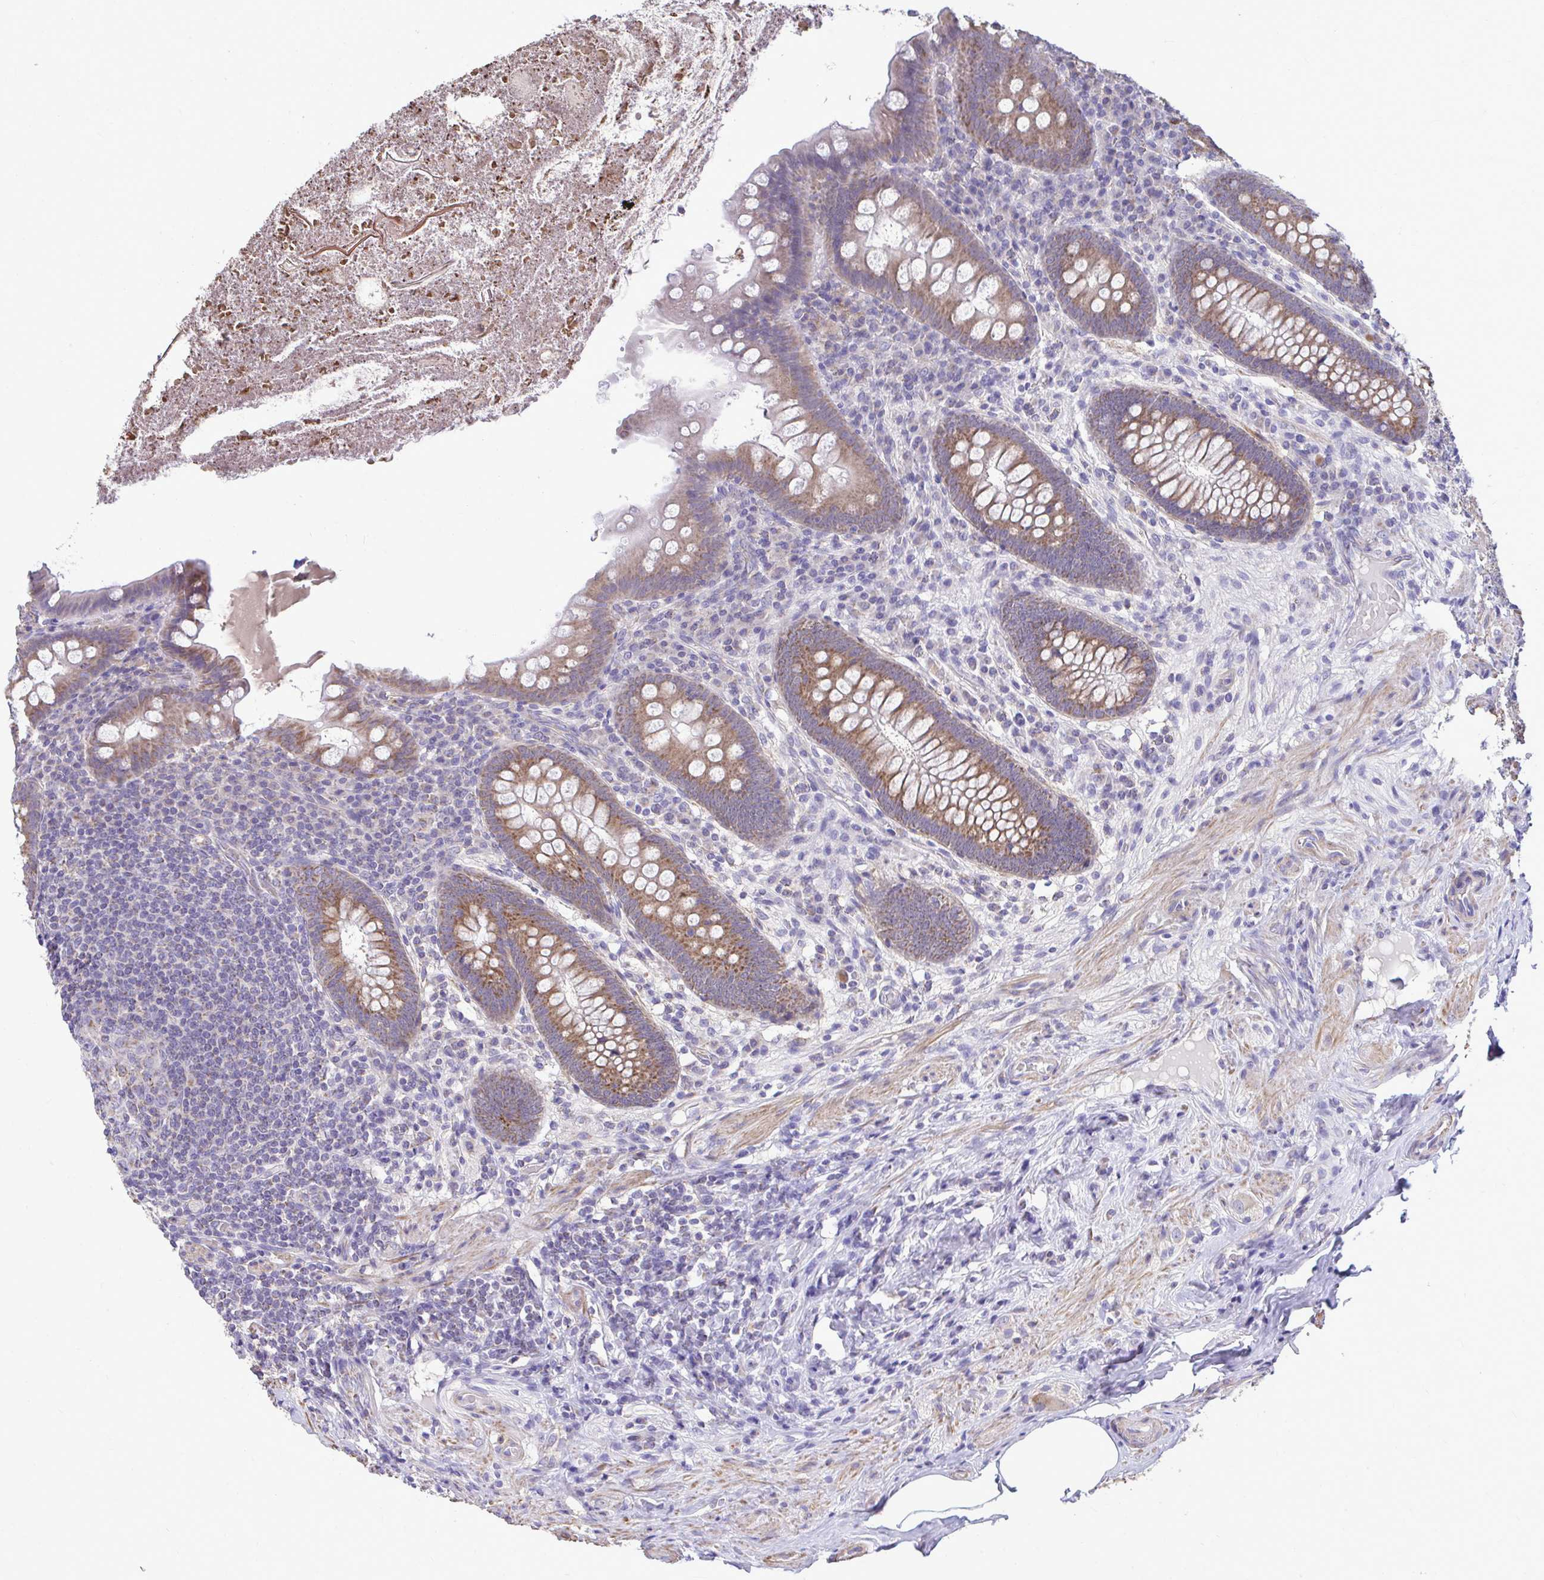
{"staining": {"intensity": "moderate", "quantity": ">75%", "location": "cytoplasmic/membranous"}, "tissue": "appendix", "cell_type": "Glandular cells", "image_type": "normal", "snomed": [{"axis": "morphology", "description": "Normal tissue, NOS"}, {"axis": "topography", "description": "Appendix"}], "caption": "Immunohistochemistry photomicrograph of normal appendix: appendix stained using immunohistochemistry reveals medium levels of moderate protein expression localized specifically in the cytoplasmic/membranous of glandular cells, appearing as a cytoplasmic/membranous brown color.", "gene": "ENSG00000269547", "patient": {"sex": "male", "age": 71}}